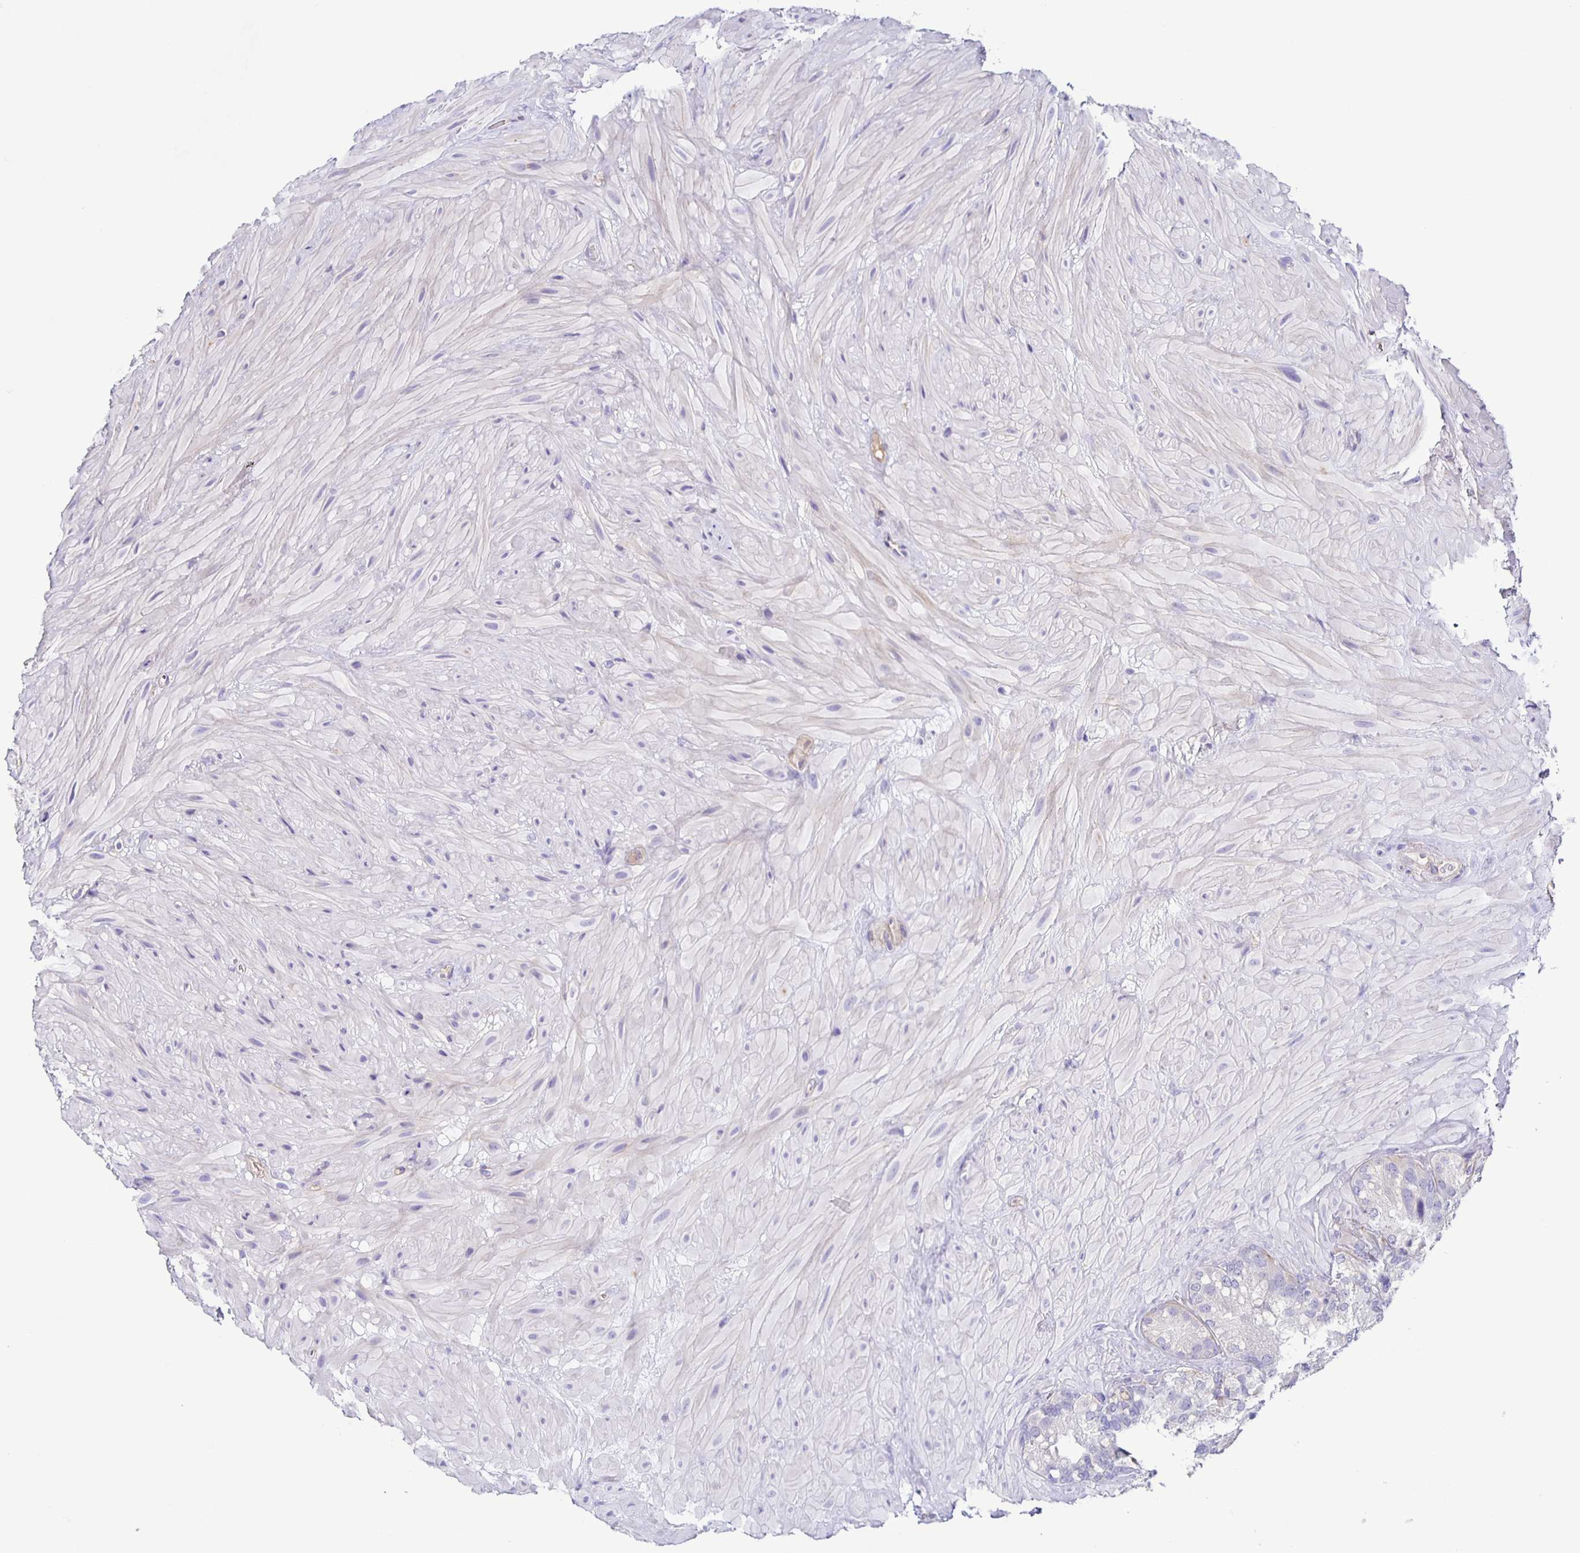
{"staining": {"intensity": "negative", "quantity": "none", "location": "none"}, "tissue": "seminal vesicle", "cell_type": "Glandular cells", "image_type": "normal", "snomed": [{"axis": "morphology", "description": "Normal tissue, NOS"}, {"axis": "topography", "description": "Seminal veicle"}], "caption": "Immunohistochemistry image of benign human seminal vesicle stained for a protein (brown), which reveals no staining in glandular cells.", "gene": "BOLL", "patient": {"sex": "male", "age": 60}}